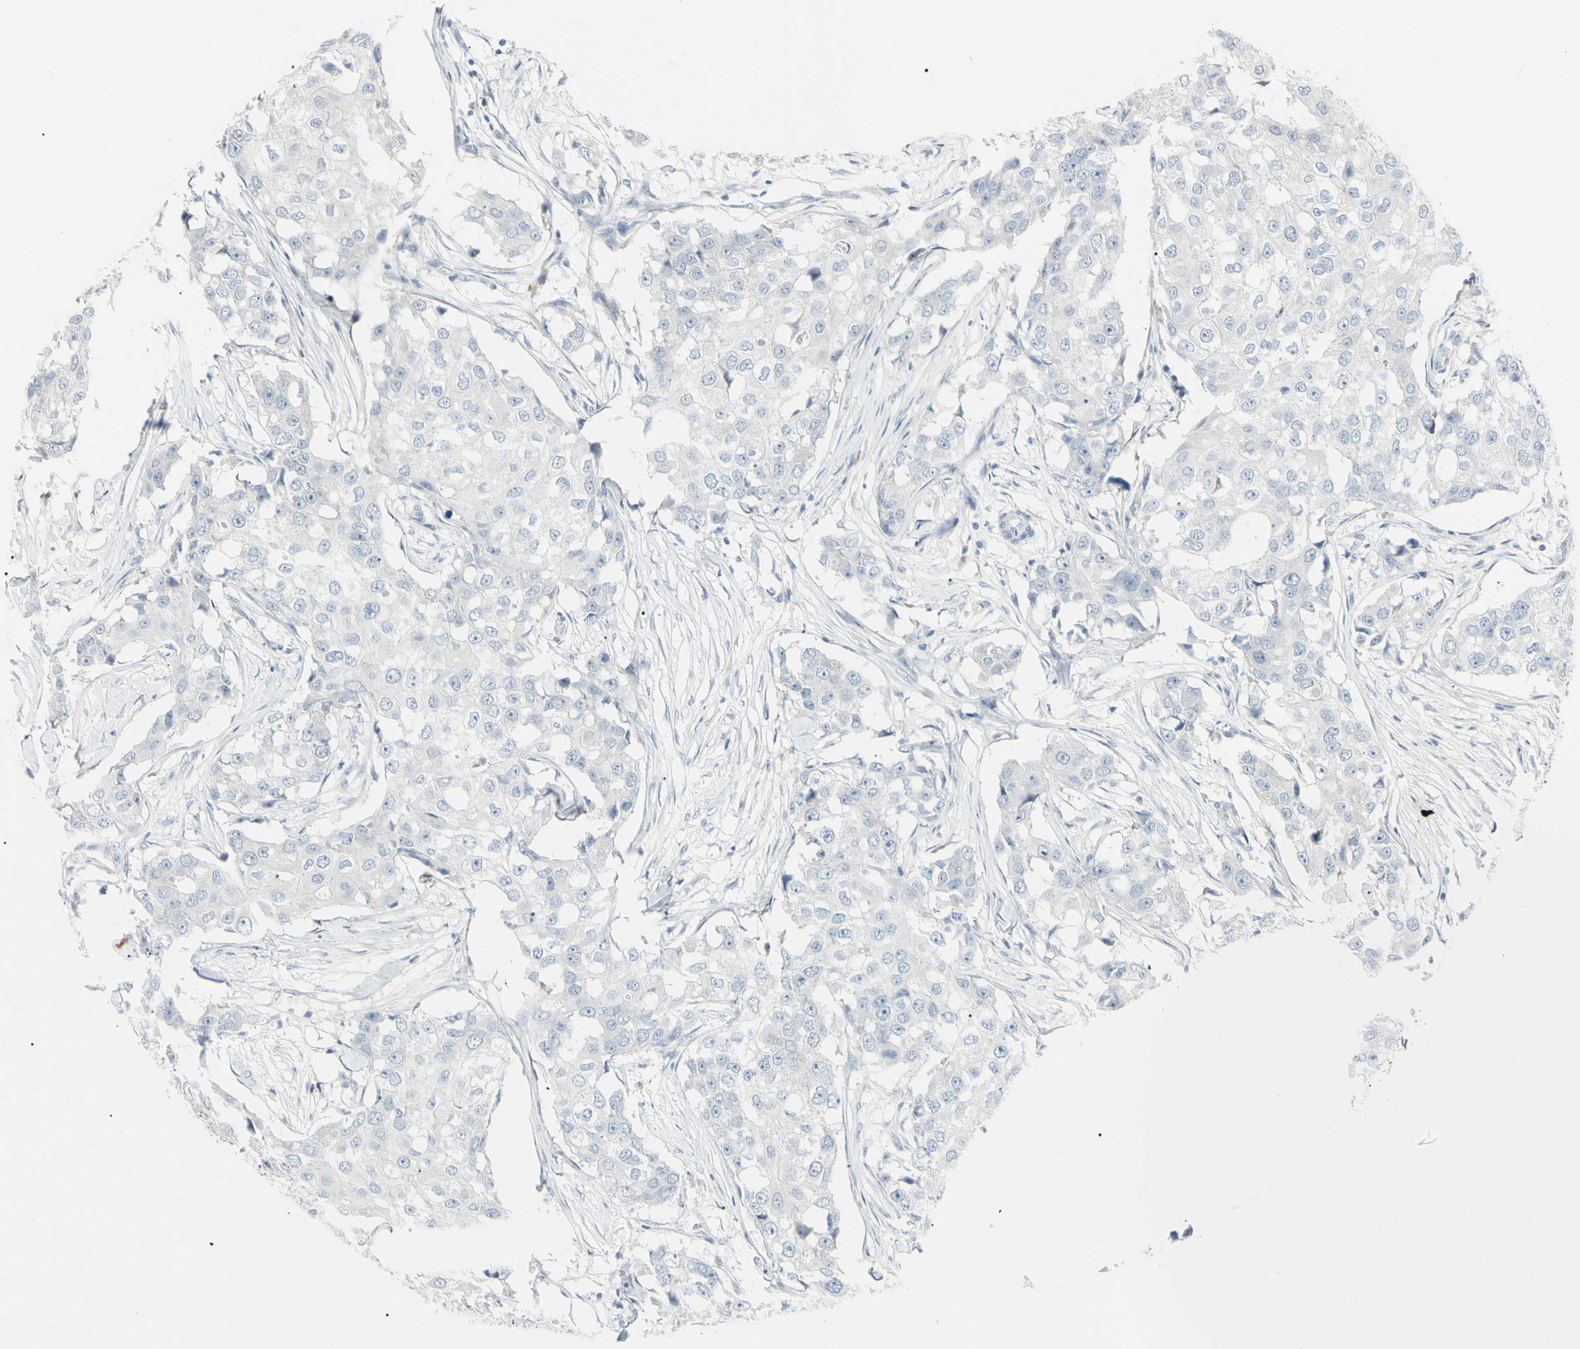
{"staining": {"intensity": "negative", "quantity": "none", "location": "none"}, "tissue": "breast cancer", "cell_type": "Tumor cells", "image_type": "cancer", "snomed": [{"axis": "morphology", "description": "Duct carcinoma"}, {"axis": "topography", "description": "Breast"}], "caption": "Breast cancer was stained to show a protein in brown. There is no significant positivity in tumor cells. Brightfield microscopy of immunohistochemistry stained with DAB (3,3'-diaminobenzidine) (brown) and hematoxylin (blue), captured at high magnification.", "gene": "PIP", "patient": {"sex": "female", "age": 27}}